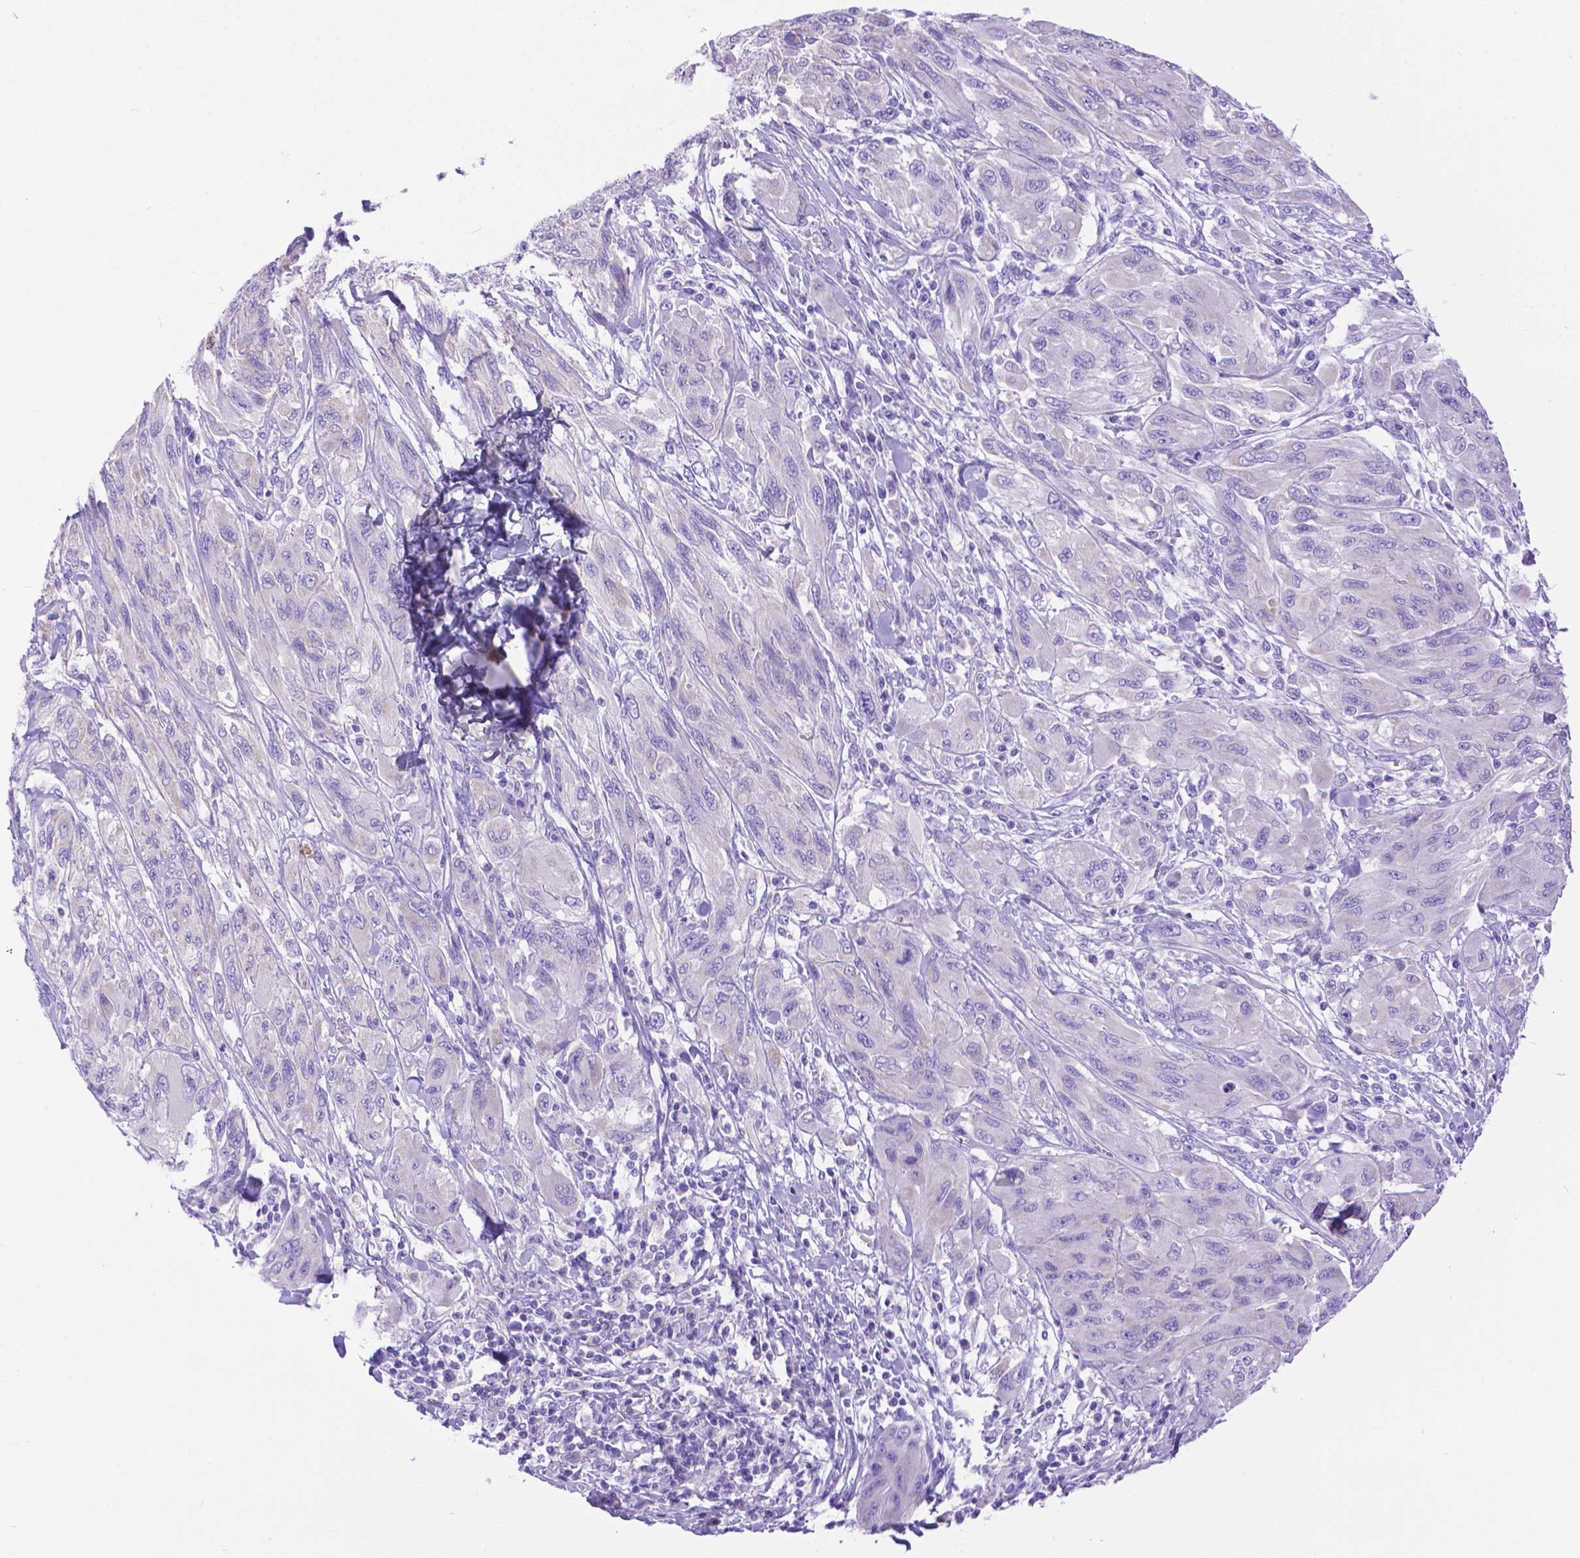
{"staining": {"intensity": "negative", "quantity": "none", "location": "none"}, "tissue": "melanoma", "cell_type": "Tumor cells", "image_type": "cancer", "snomed": [{"axis": "morphology", "description": "Malignant melanoma, NOS"}, {"axis": "topography", "description": "Skin"}], "caption": "The image reveals no staining of tumor cells in melanoma. (DAB (3,3'-diaminobenzidine) IHC, high magnification).", "gene": "DHRS2", "patient": {"sex": "female", "age": 91}}